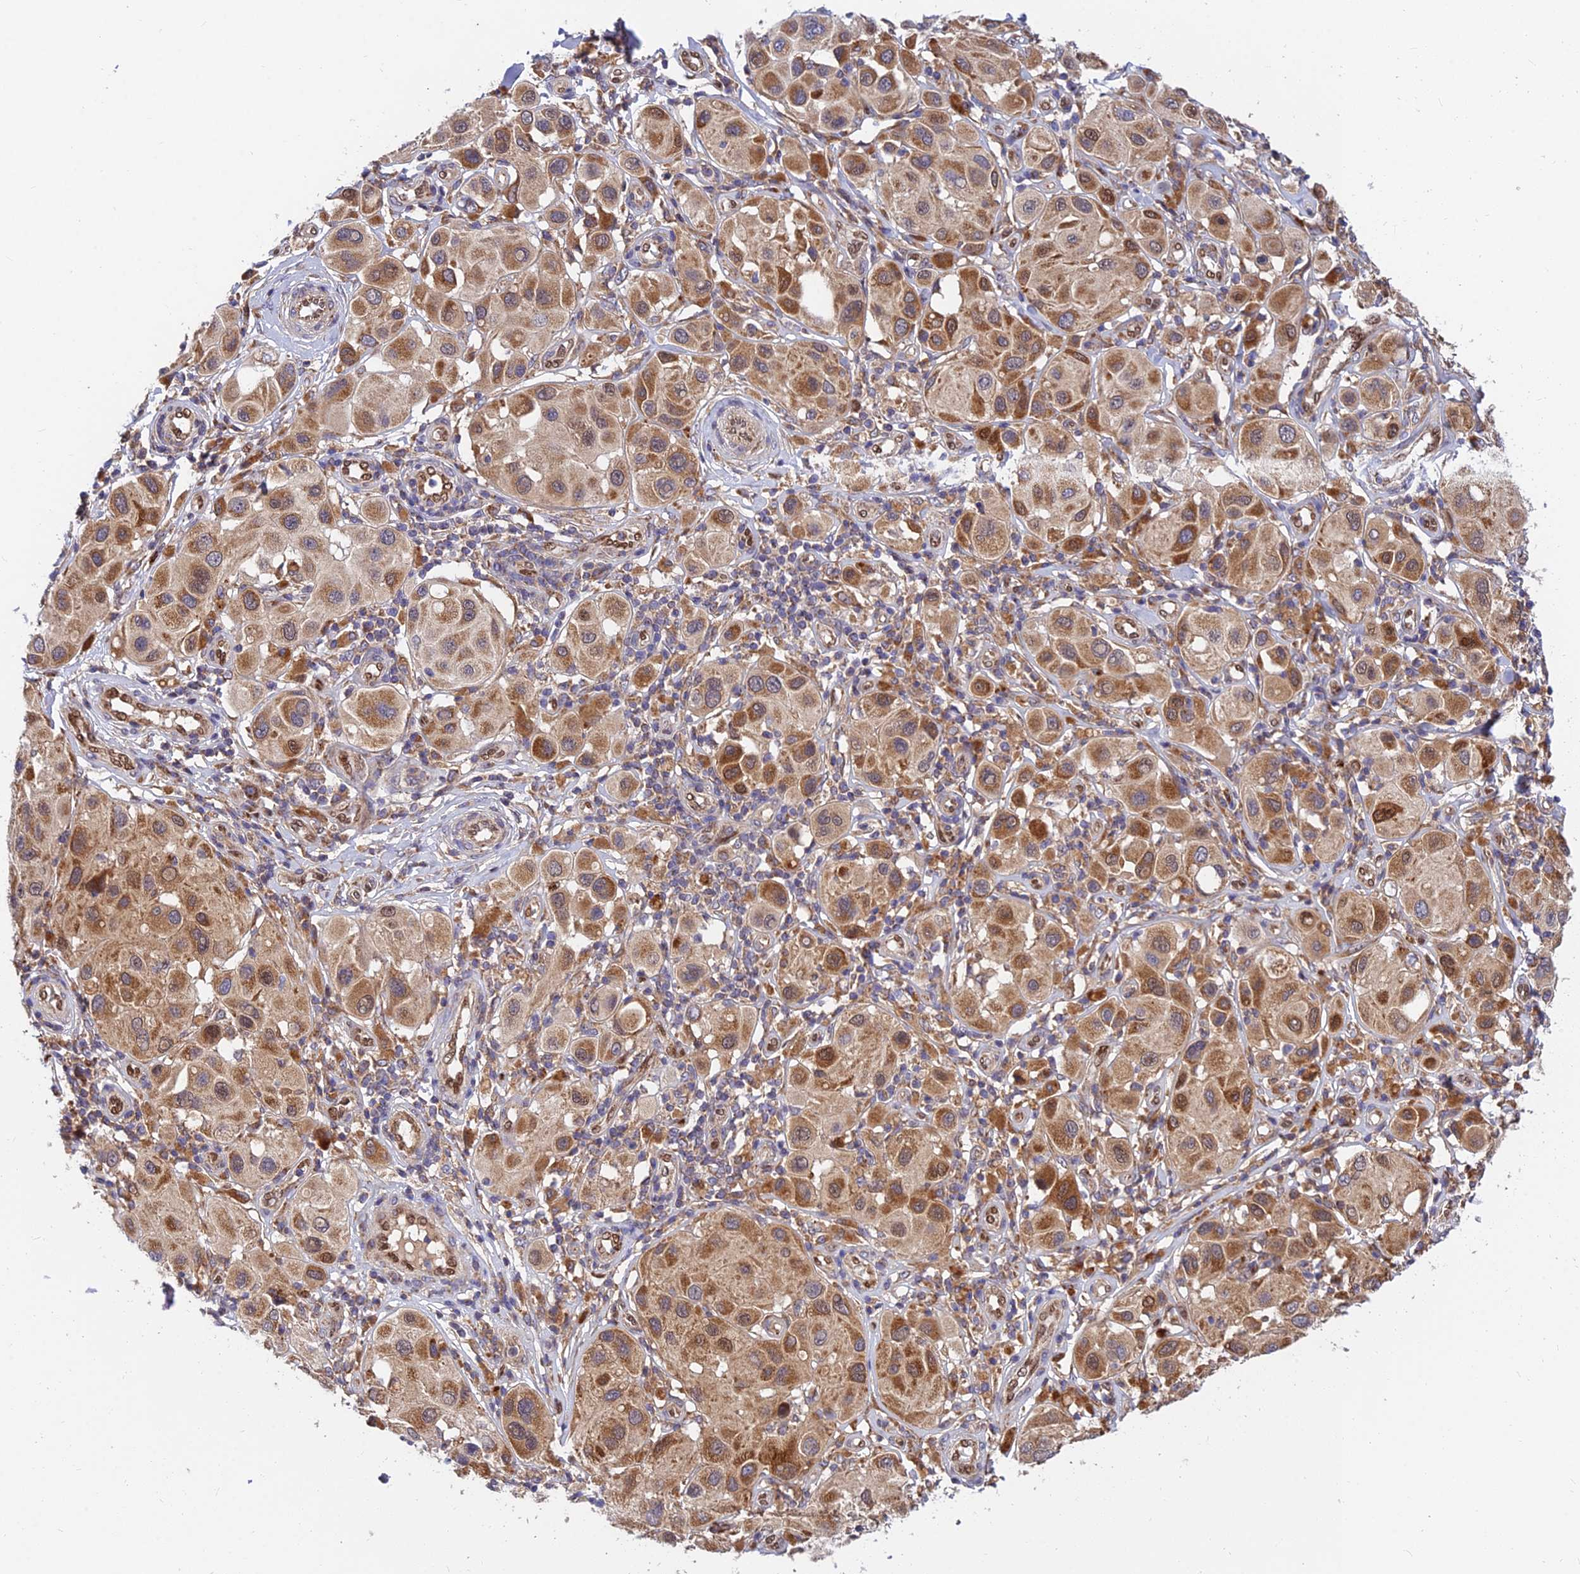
{"staining": {"intensity": "moderate", "quantity": ">75%", "location": "cytoplasmic/membranous,nuclear"}, "tissue": "melanoma", "cell_type": "Tumor cells", "image_type": "cancer", "snomed": [{"axis": "morphology", "description": "Malignant melanoma, Metastatic site"}, {"axis": "topography", "description": "Skin"}], "caption": "Tumor cells exhibit medium levels of moderate cytoplasmic/membranous and nuclear expression in approximately >75% of cells in melanoma.", "gene": "PODNL1", "patient": {"sex": "male", "age": 41}}